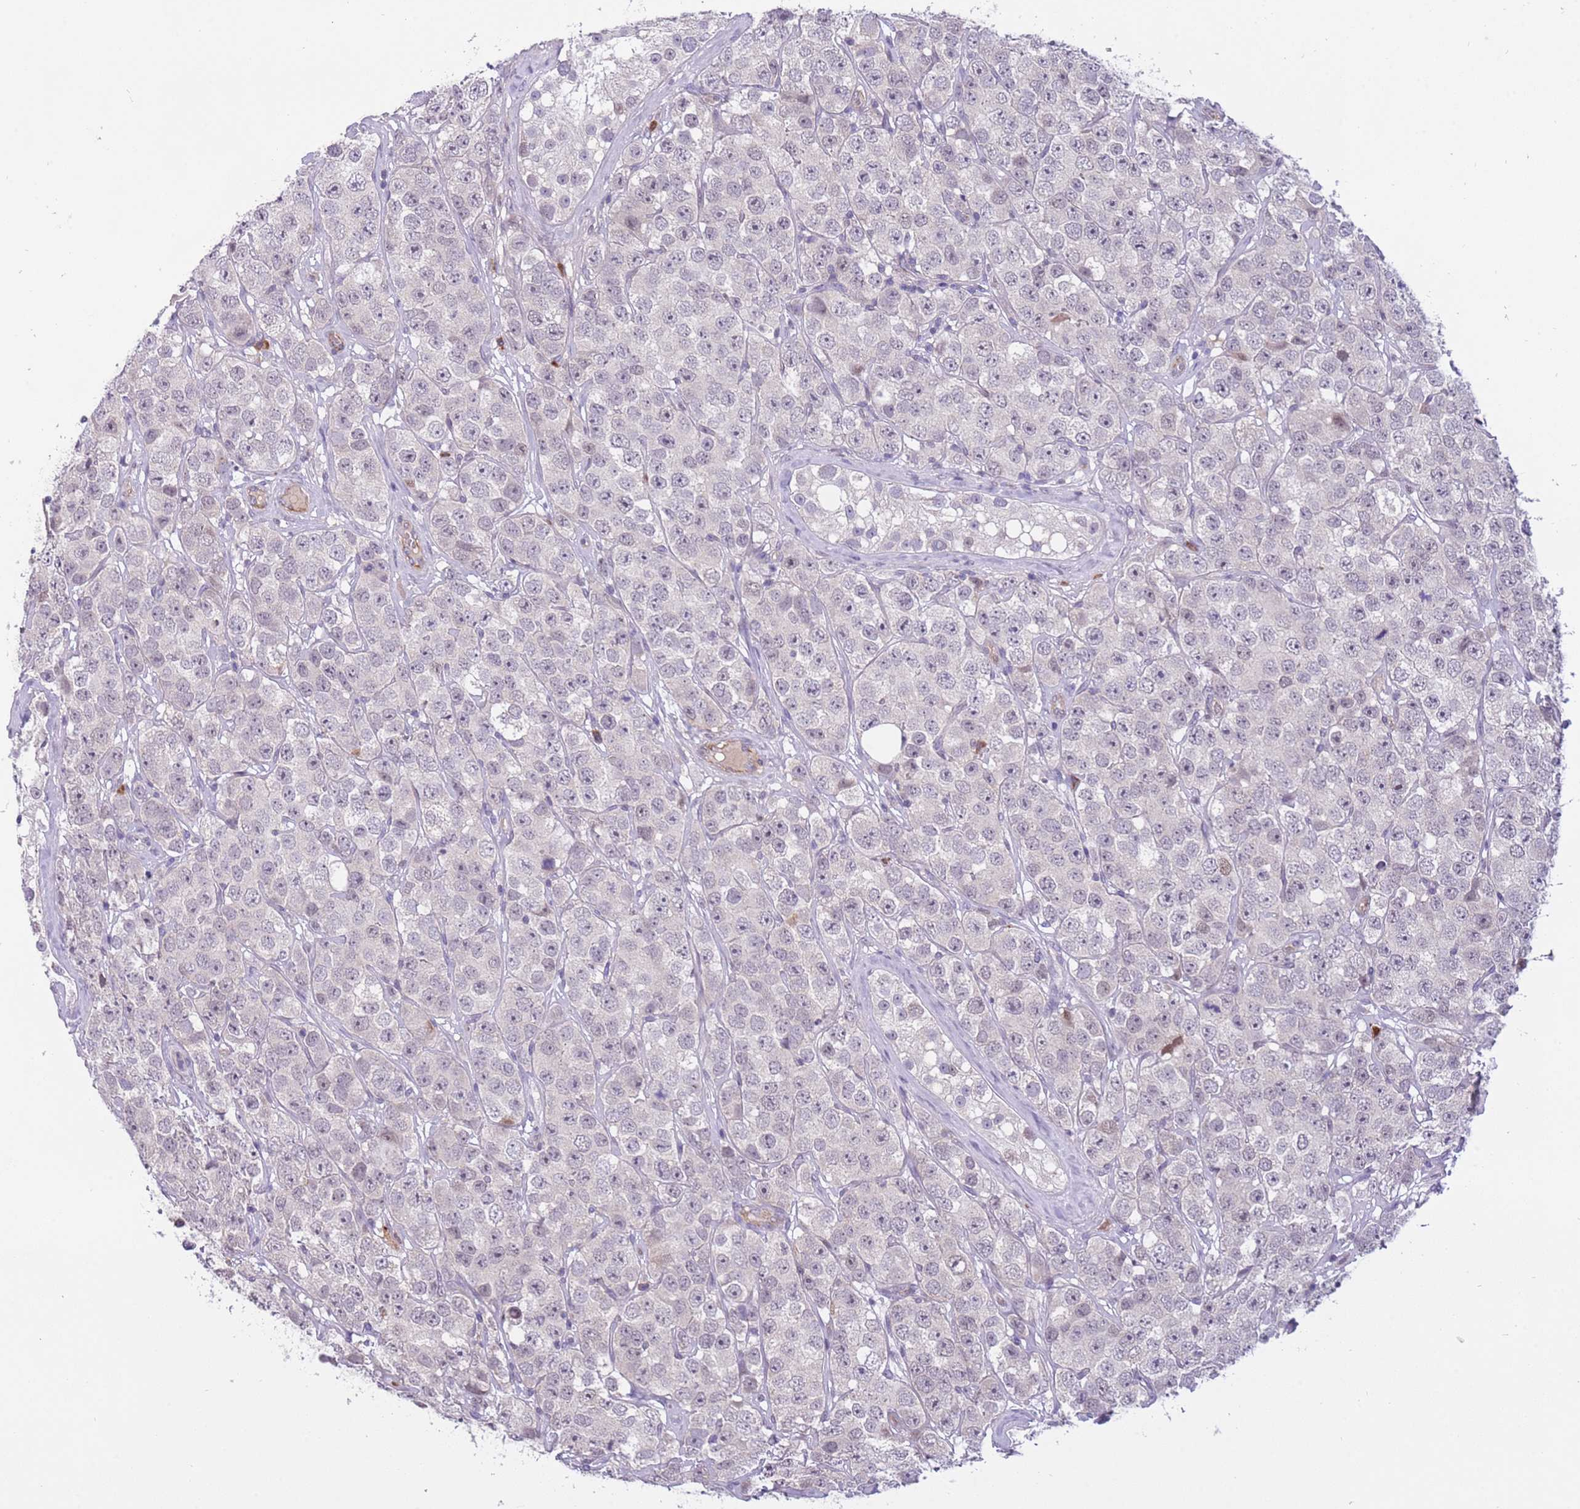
{"staining": {"intensity": "negative", "quantity": "none", "location": "none"}, "tissue": "testis cancer", "cell_type": "Tumor cells", "image_type": "cancer", "snomed": [{"axis": "morphology", "description": "Seminoma, NOS"}, {"axis": "topography", "description": "Testis"}], "caption": "Tumor cells are negative for brown protein staining in seminoma (testis).", "gene": "MAGEF1", "patient": {"sex": "male", "age": 28}}